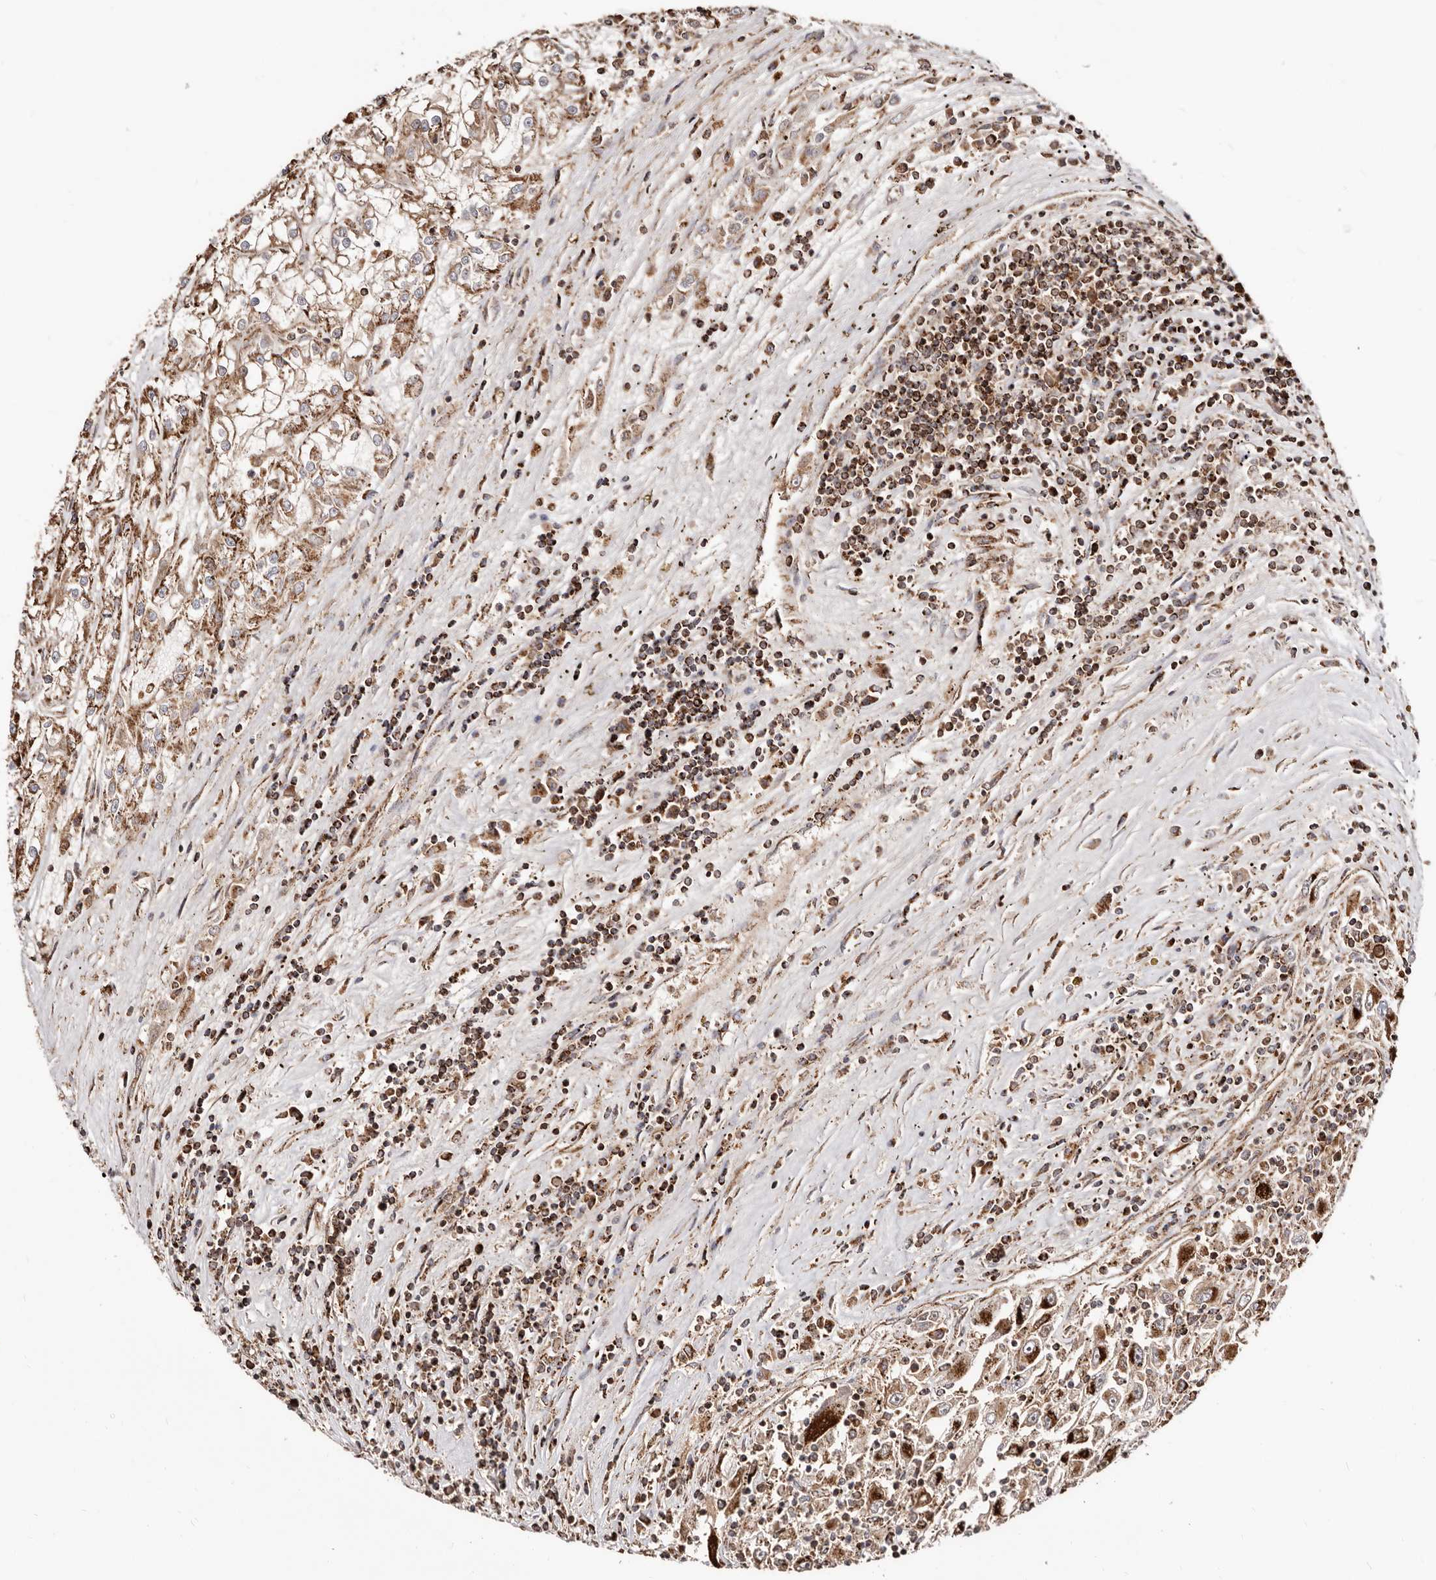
{"staining": {"intensity": "strong", "quantity": ">75%", "location": "cytoplasmic/membranous"}, "tissue": "renal cancer", "cell_type": "Tumor cells", "image_type": "cancer", "snomed": [{"axis": "morphology", "description": "Adenocarcinoma, NOS"}, {"axis": "topography", "description": "Kidney"}], "caption": "Tumor cells demonstrate strong cytoplasmic/membranous expression in approximately >75% of cells in renal cancer.", "gene": "PRKACB", "patient": {"sex": "female", "age": 52}}